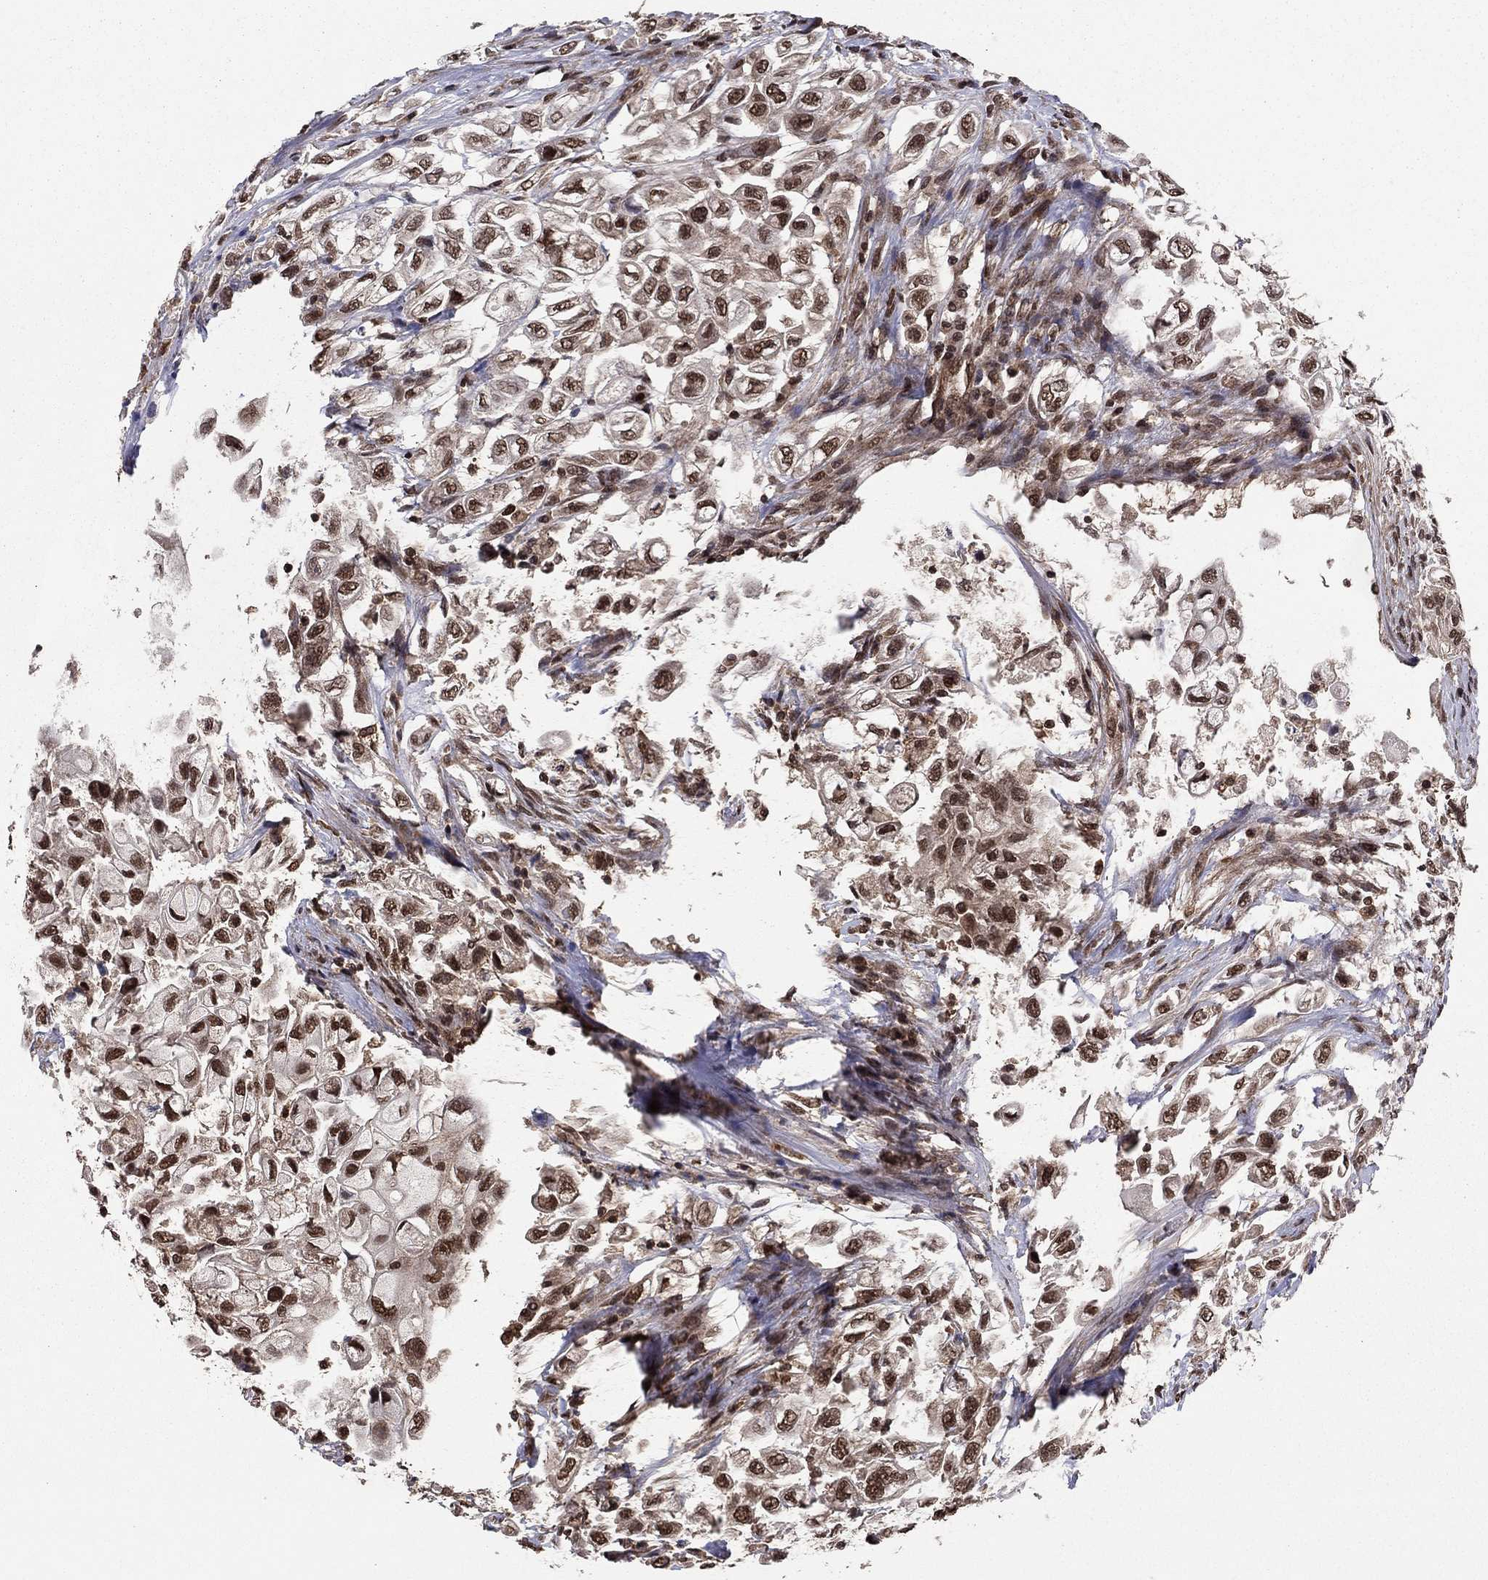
{"staining": {"intensity": "strong", "quantity": ">75%", "location": "cytoplasmic/membranous"}, "tissue": "urothelial cancer", "cell_type": "Tumor cells", "image_type": "cancer", "snomed": [{"axis": "morphology", "description": "Urothelial carcinoma, High grade"}, {"axis": "topography", "description": "Urinary bladder"}], "caption": "A brown stain shows strong cytoplasmic/membranous staining of a protein in urothelial cancer tumor cells.", "gene": "SSX2IP", "patient": {"sex": "female", "age": 56}}